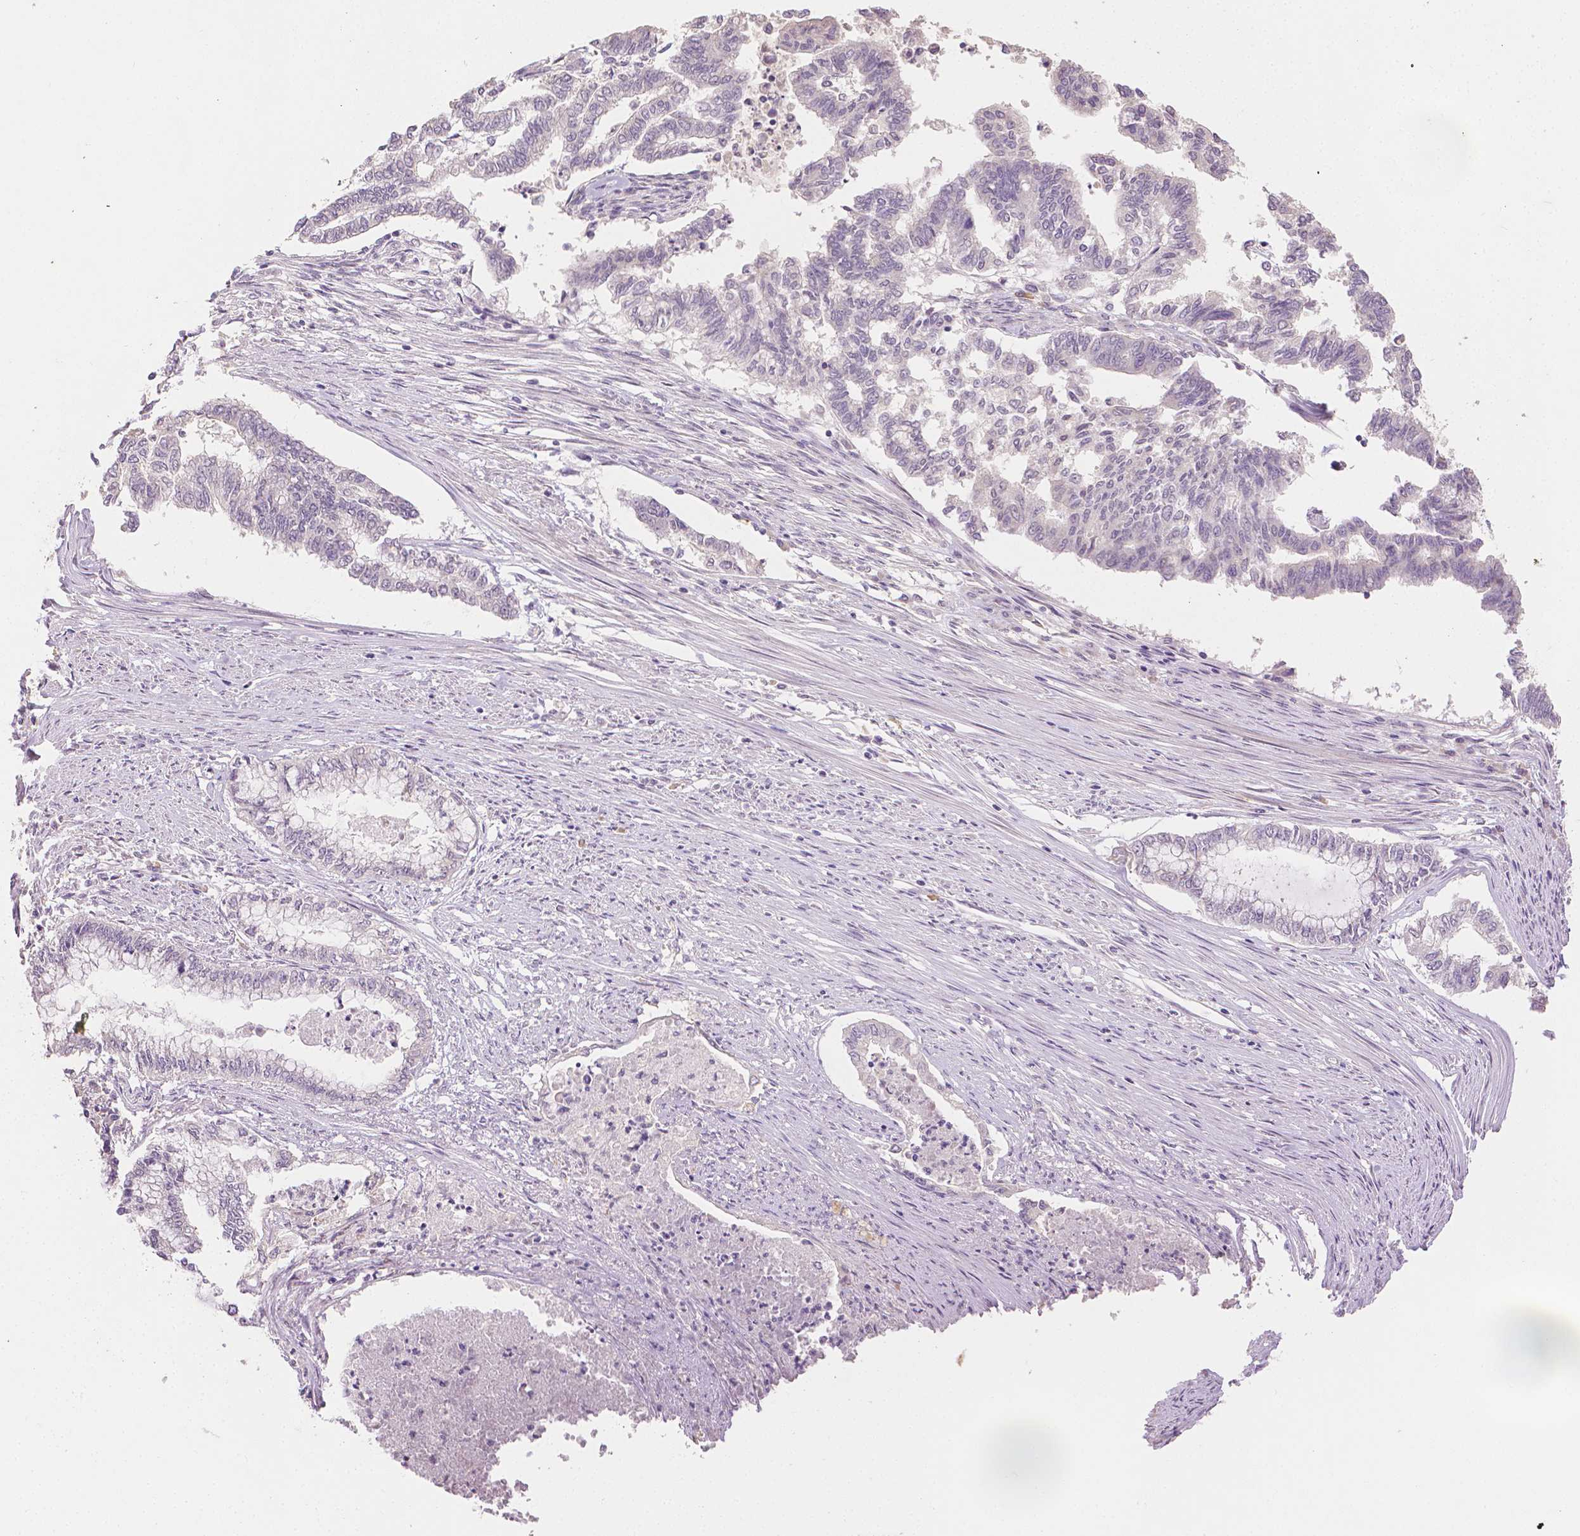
{"staining": {"intensity": "negative", "quantity": "none", "location": "none"}, "tissue": "endometrial cancer", "cell_type": "Tumor cells", "image_type": "cancer", "snomed": [{"axis": "morphology", "description": "Adenocarcinoma, NOS"}, {"axis": "topography", "description": "Endometrium"}], "caption": "An image of human endometrial cancer is negative for staining in tumor cells.", "gene": "TGM1", "patient": {"sex": "female", "age": 79}}